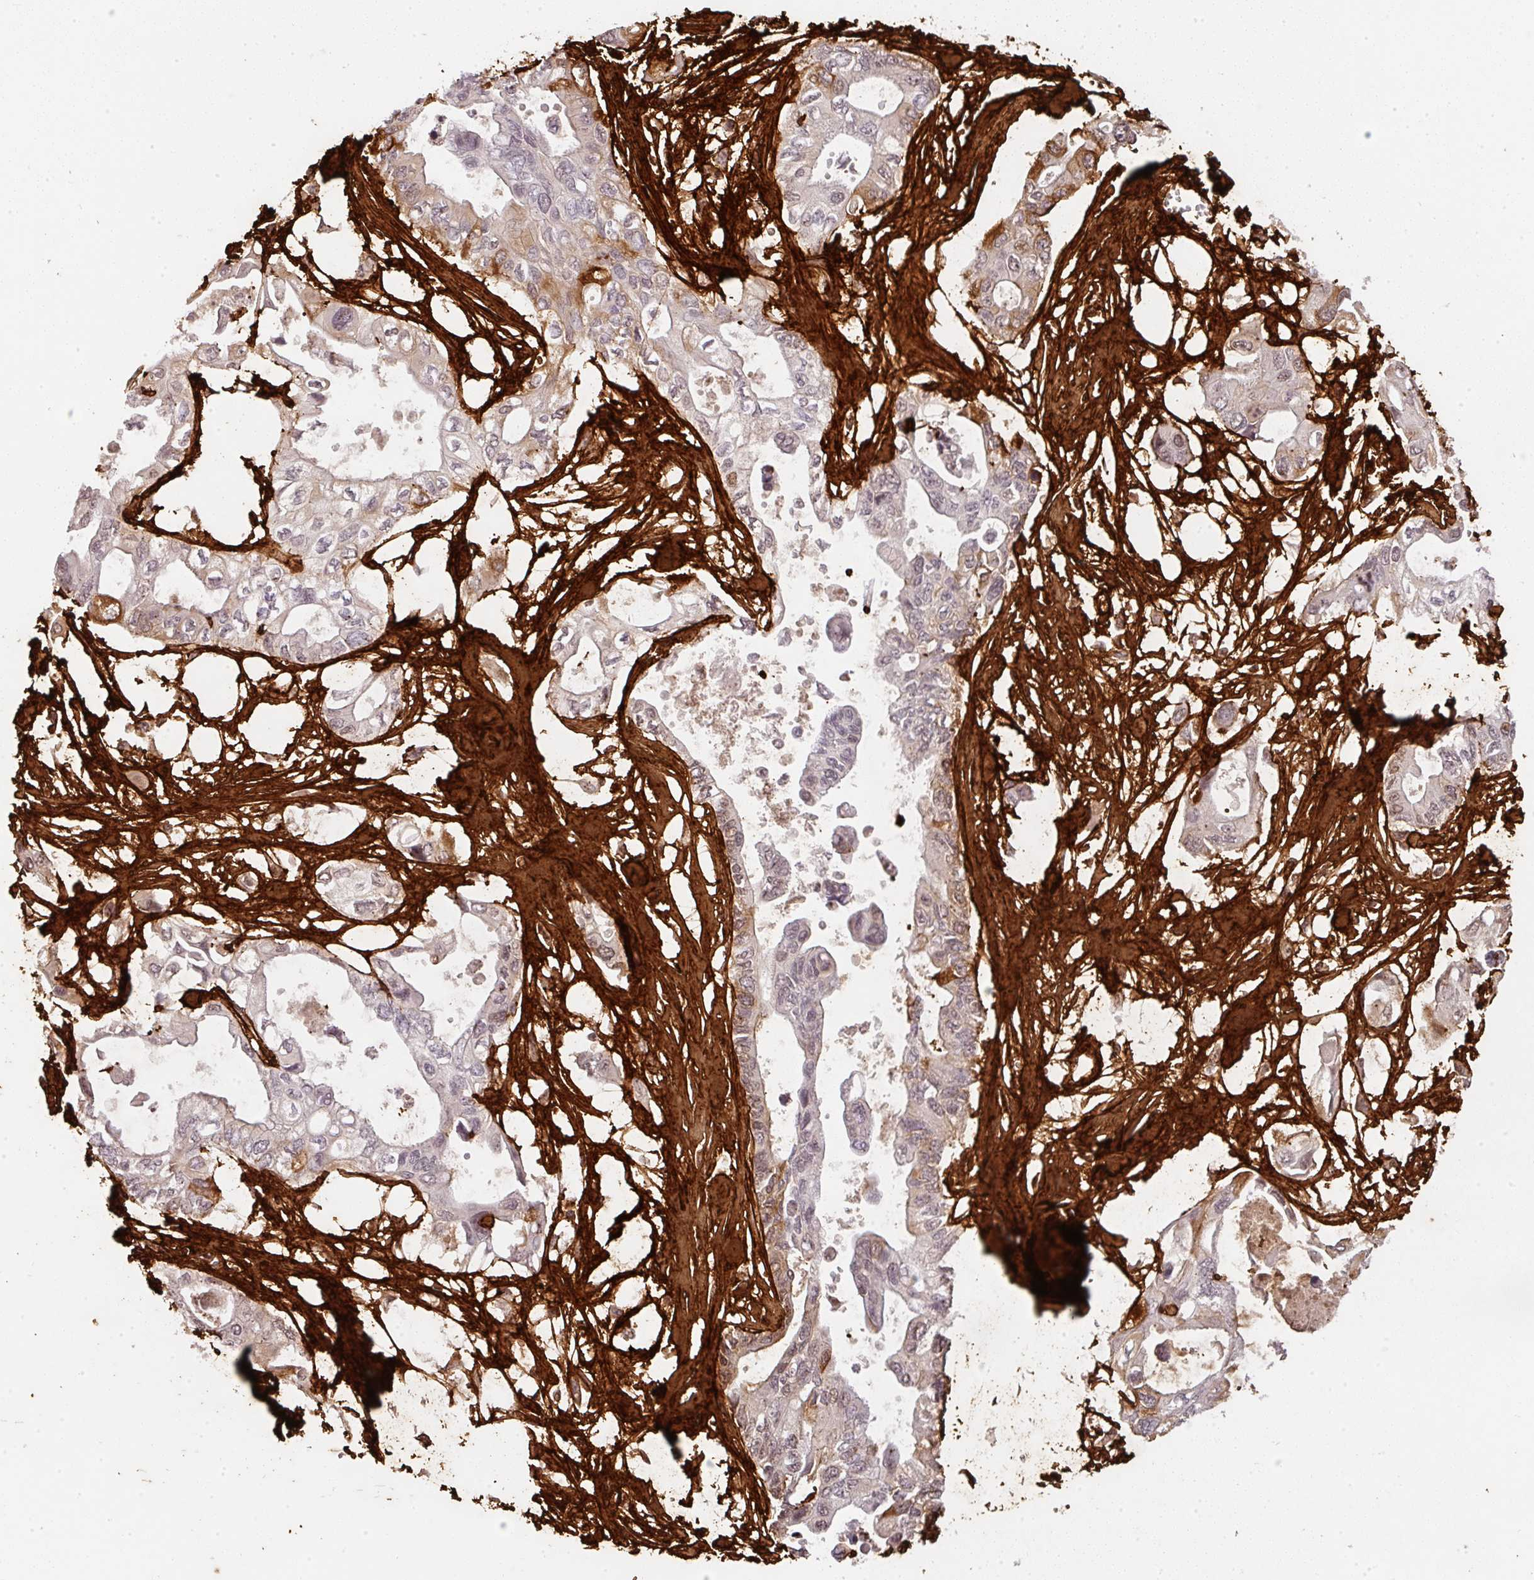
{"staining": {"intensity": "moderate", "quantity": "<25%", "location": "cytoplasmic/membranous"}, "tissue": "pancreatic cancer", "cell_type": "Tumor cells", "image_type": "cancer", "snomed": [{"axis": "morphology", "description": "Adenocarcinoma, NOS"}, {"axis": "topography", "description": "Pancreas"}], "caption": "Brown immunohistochemical staining in adenocarcinoma (pancreatic) exhibits moderate cytoplasmic/membranous staining in about <25% of tumor cells.", "gene": "COL3A1", "patient": {"sex": "female", "age": 63}}